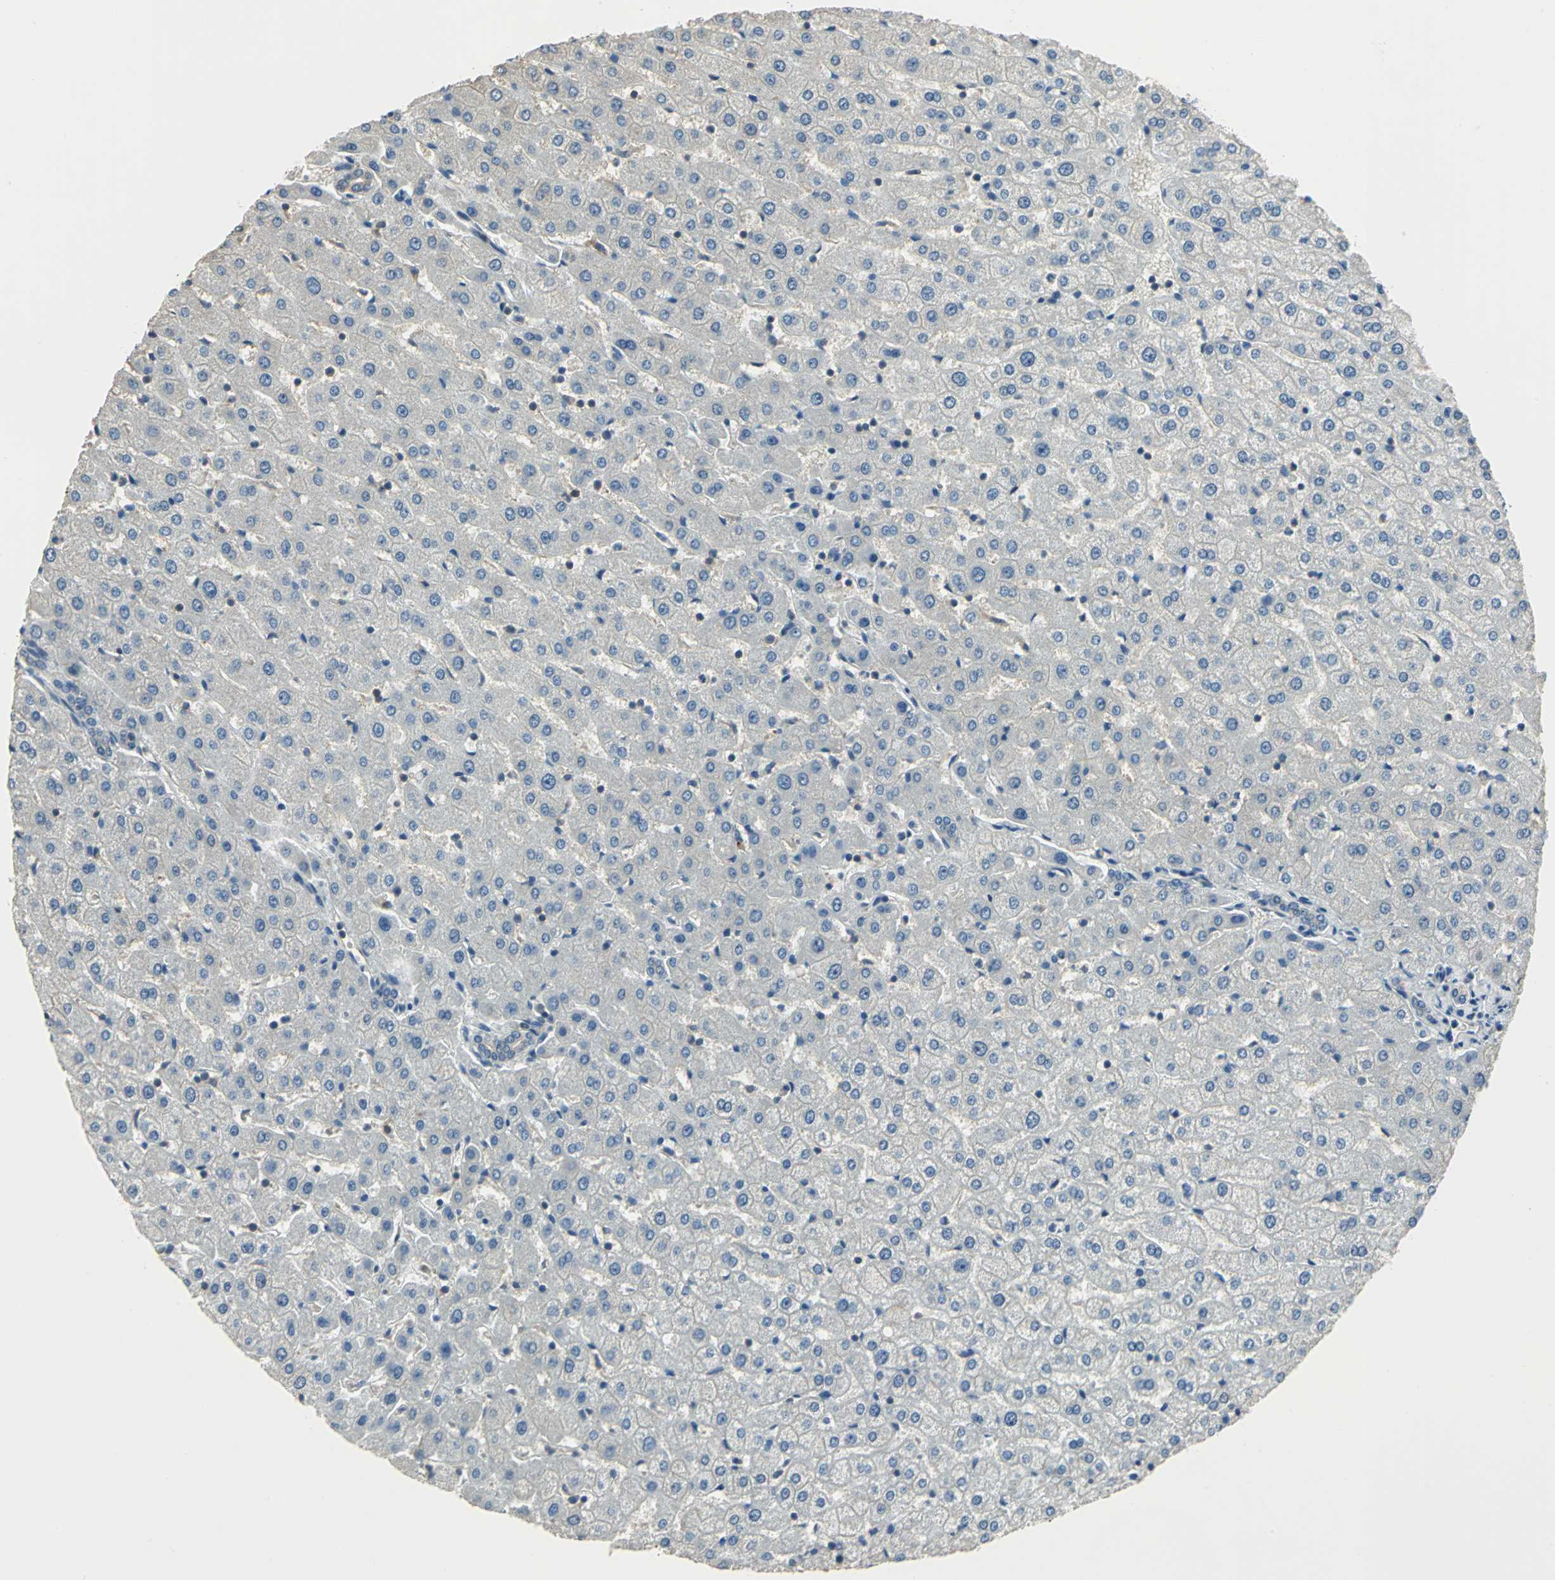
{"staining": {"intensity": "negative", "quantity": "none", "location": "none"}, "tissue": "liver", "cell_type": "Cholangiocytes", "image_type": "normal", "snomed": [{"axis": "morphology", "description": "Normal tissue, NOS"}, {"axis": "morphology", "description": "Fibrosis, NOS"}, {"axis": "topography", "description": "Liver"}], "caption": "IHC photomicrograph of unremarkable liver: liver stained with DAB (3,3'-diaminobenzidine) displays no significant protein positivity in cholangiocytes.", "gene": "RAPGEF1", "patient": {"sex": "female", "age": 29}}